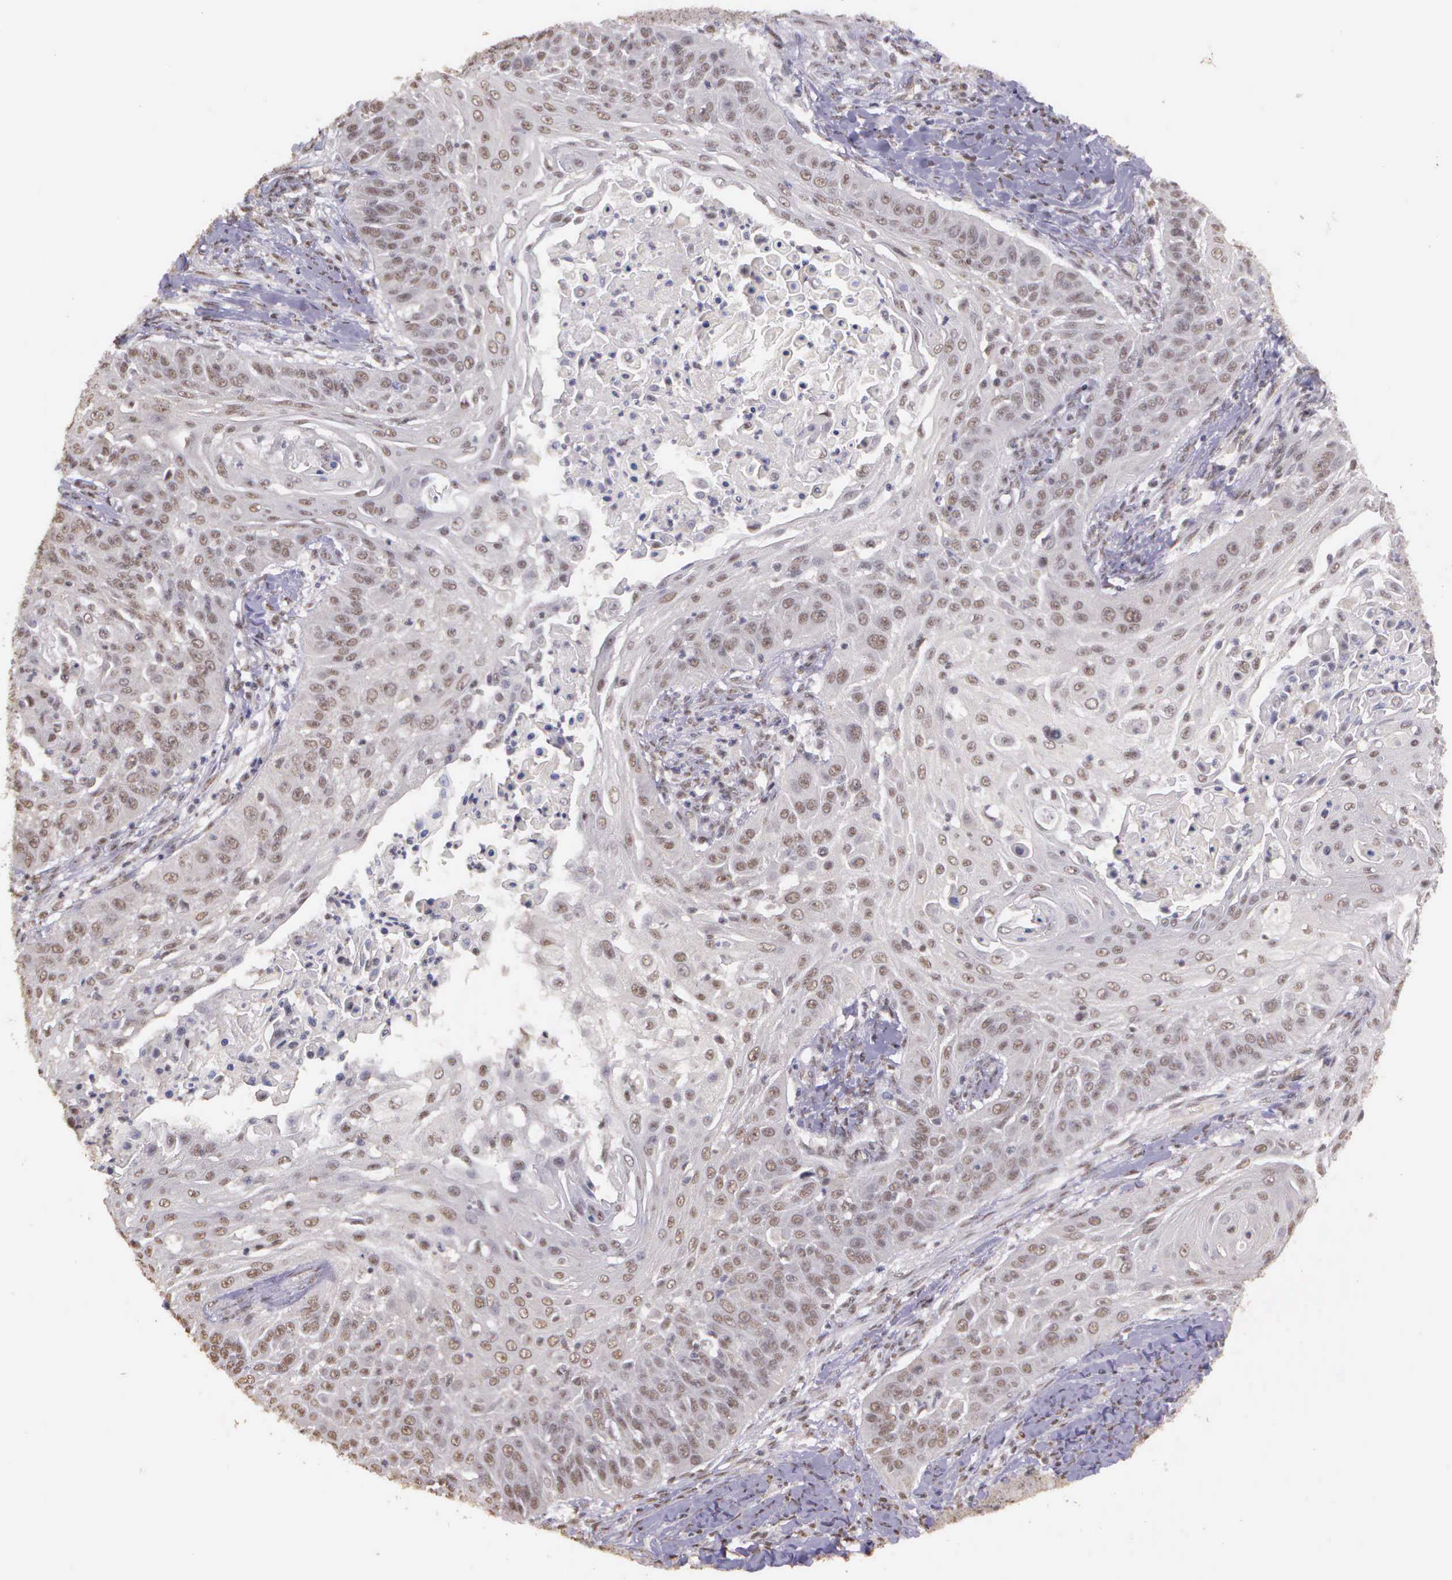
{"staining": {"intensity": "weak", "quantity": "25%-75%", "location": "nuclear"}, "tissue": "cervical cancer", "cell_type": "Tumor cells", "image_type": "cancer", "snomed": [{"axis": "morphology", "description": "Squamous cell carcinoma, NOS"}, {"axis": "topography", "description": "Cervix"}], "caption": "Protein expression analysis of squamous cell carcinoma (cervical) displays weak nuclear positivity in about 25%-75% of tumor cells. (Stains: DAB in brown, nuclei in blue, Microscopy: brightfield microscopy at high magnification).", "gene": "ARMCX5", "patient": {"sex": "female", "age": 64}}